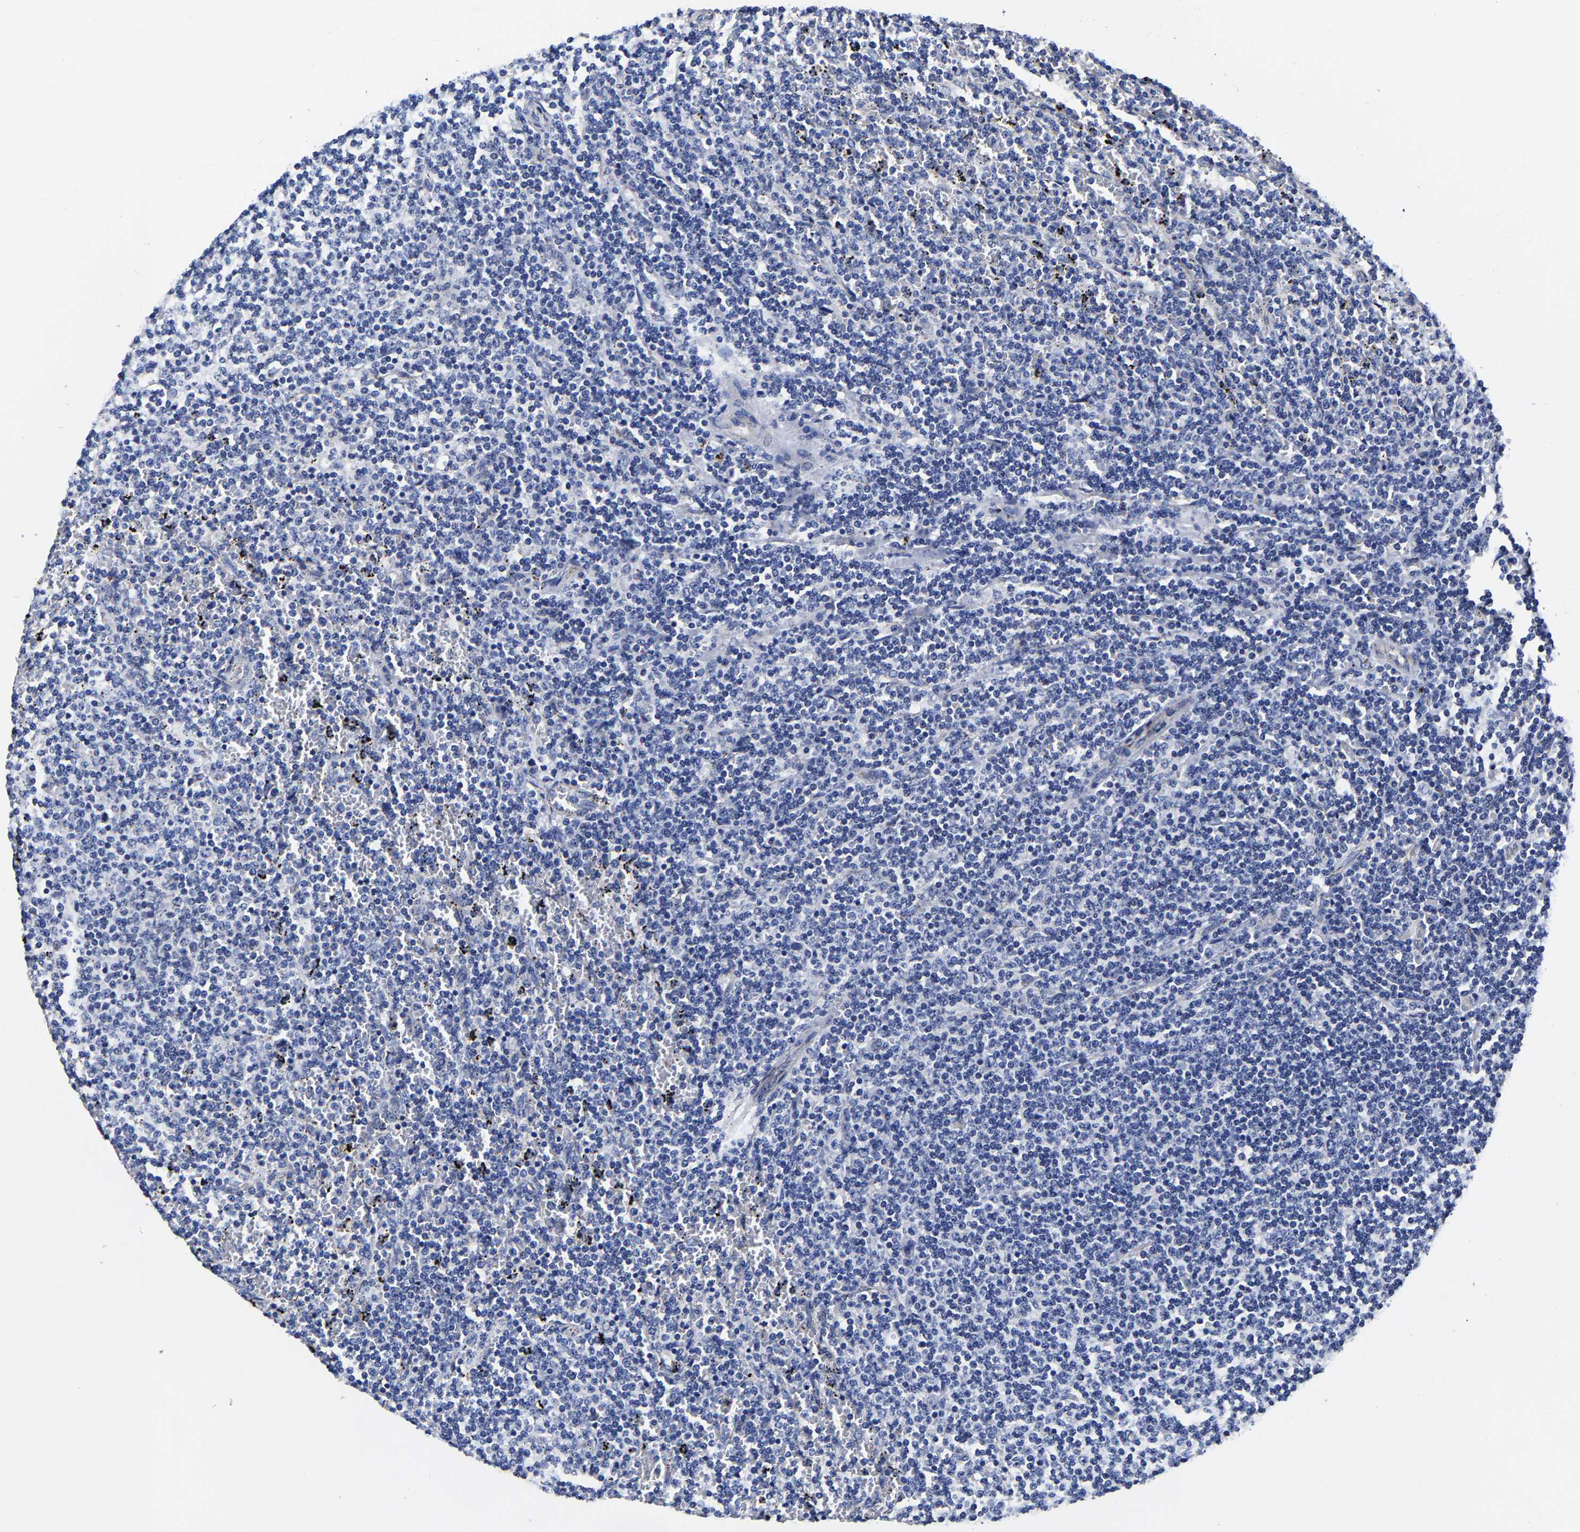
{"staining": {"intensity": "negative", "quantity": "none", "location": "none"}, "tissue": "lymphoma", "cell_type": "Tumor cells", "image_type": "cancer", "snomed": [{"axis": "morphology", "description": "Malignant lymphoma, non-Hodgkin's type, Low grade"}, {"axis": "topography", "description": "Spleen"}], "caption": "Immunohistochemistry histopathology image of malignant lymphoma, non-Hodgkin's type (low-grade) stained for a protein (brown), which displays no expression in tumor cells.", "gene": "AASS", "patient": {"sex": "female", "age": 50}}